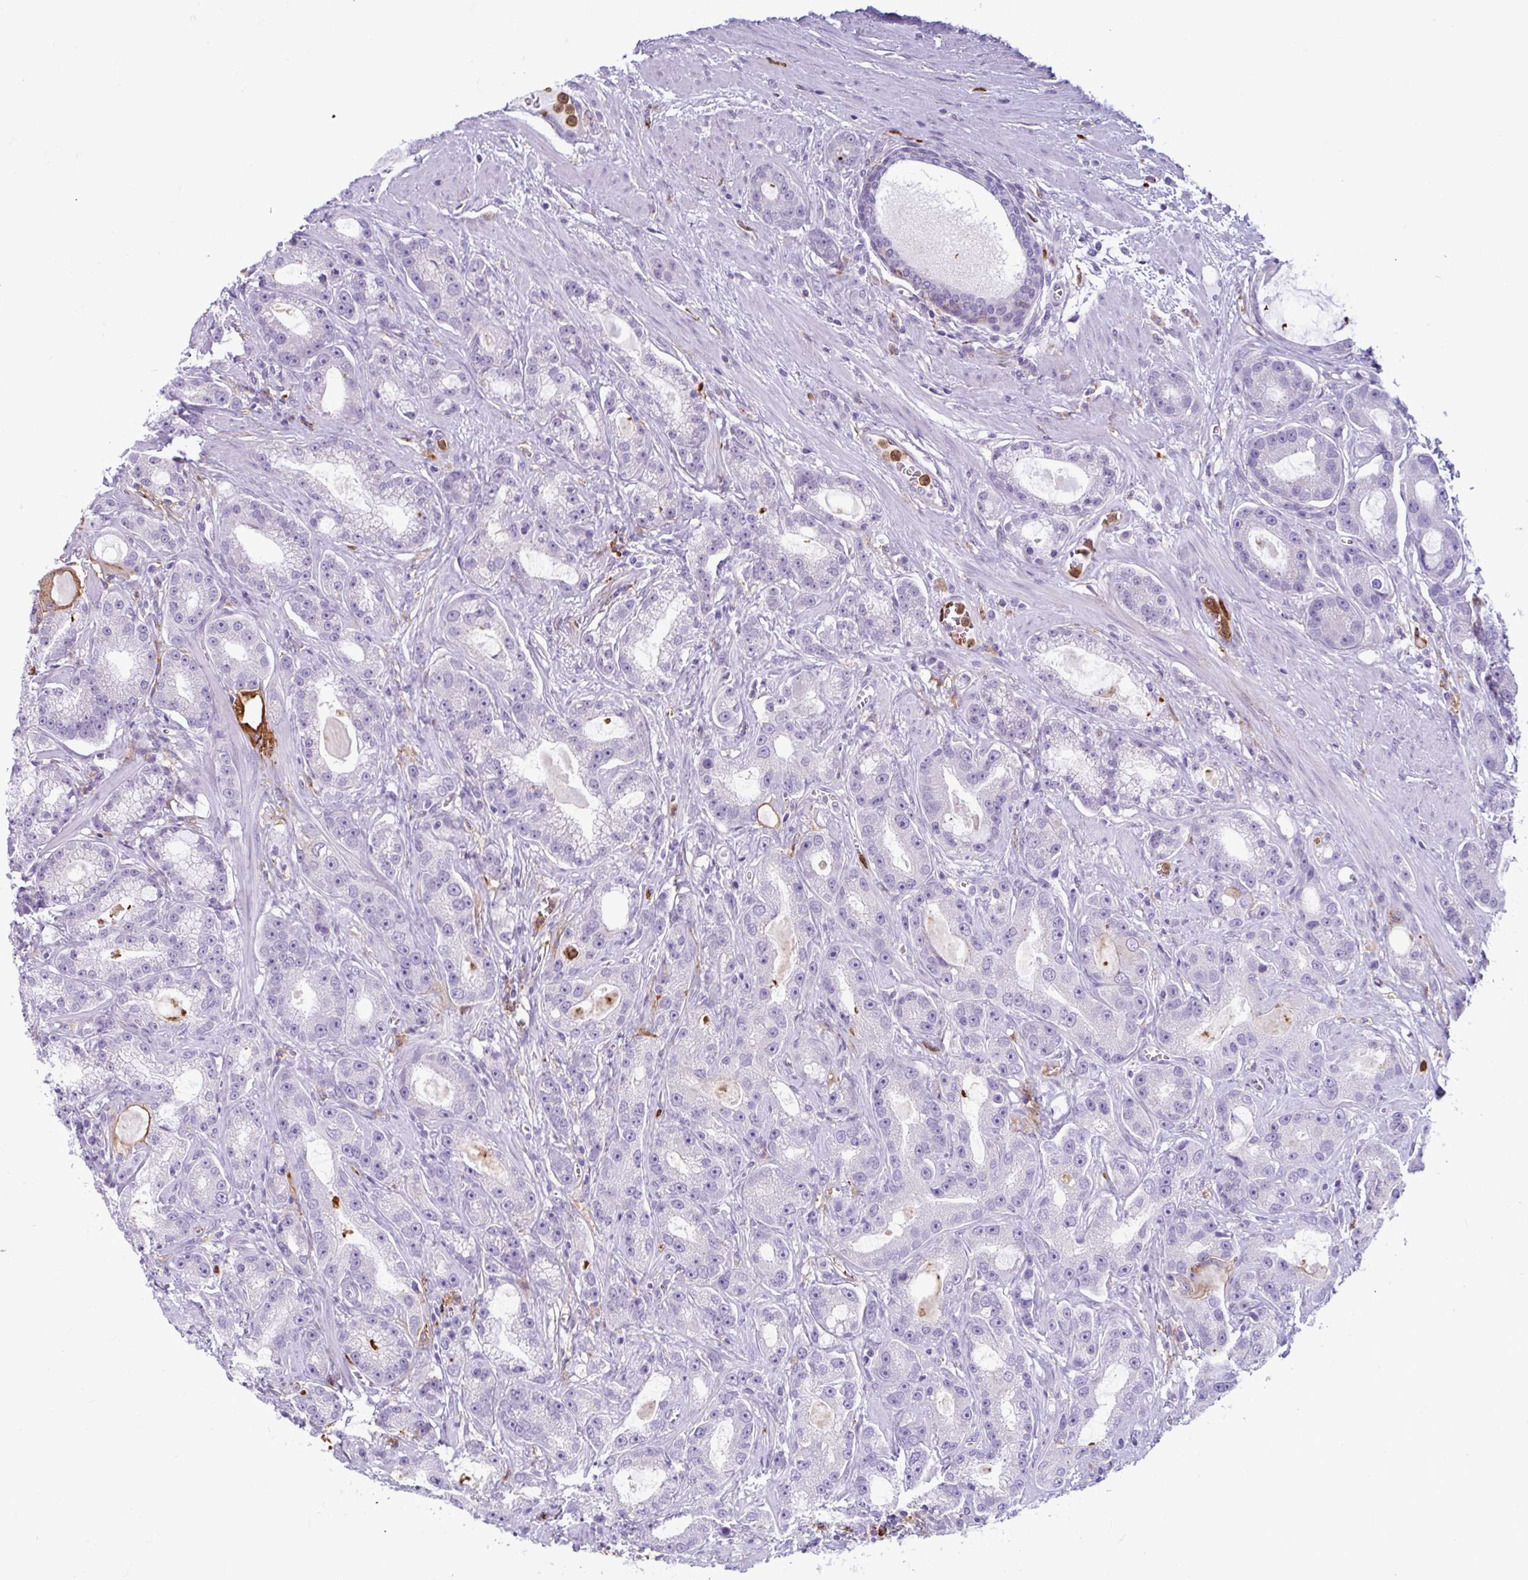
{"staining": {"intensity": "negative", "quantity": "none", "location": "none"}, "tissue": "prostate cancer", "cell_type": "Tumor cells", "image_type": "cancer", "snomed": [{"axis": "morphology", "description": "Adenocarcinoma, High grade"}, {"axis": "topography", "description": "Prostate"}], "caption": "Prostate adenocarcinoma (high-grade) was stained to show a protein in brown. There is no significant expression in tumor cells. (DAB immunohistochemistry (IHC) visualized using brightfield microscopy, high magnification).", "gene": "CEP120", "patient": {"sex": "male", "age": 65}}